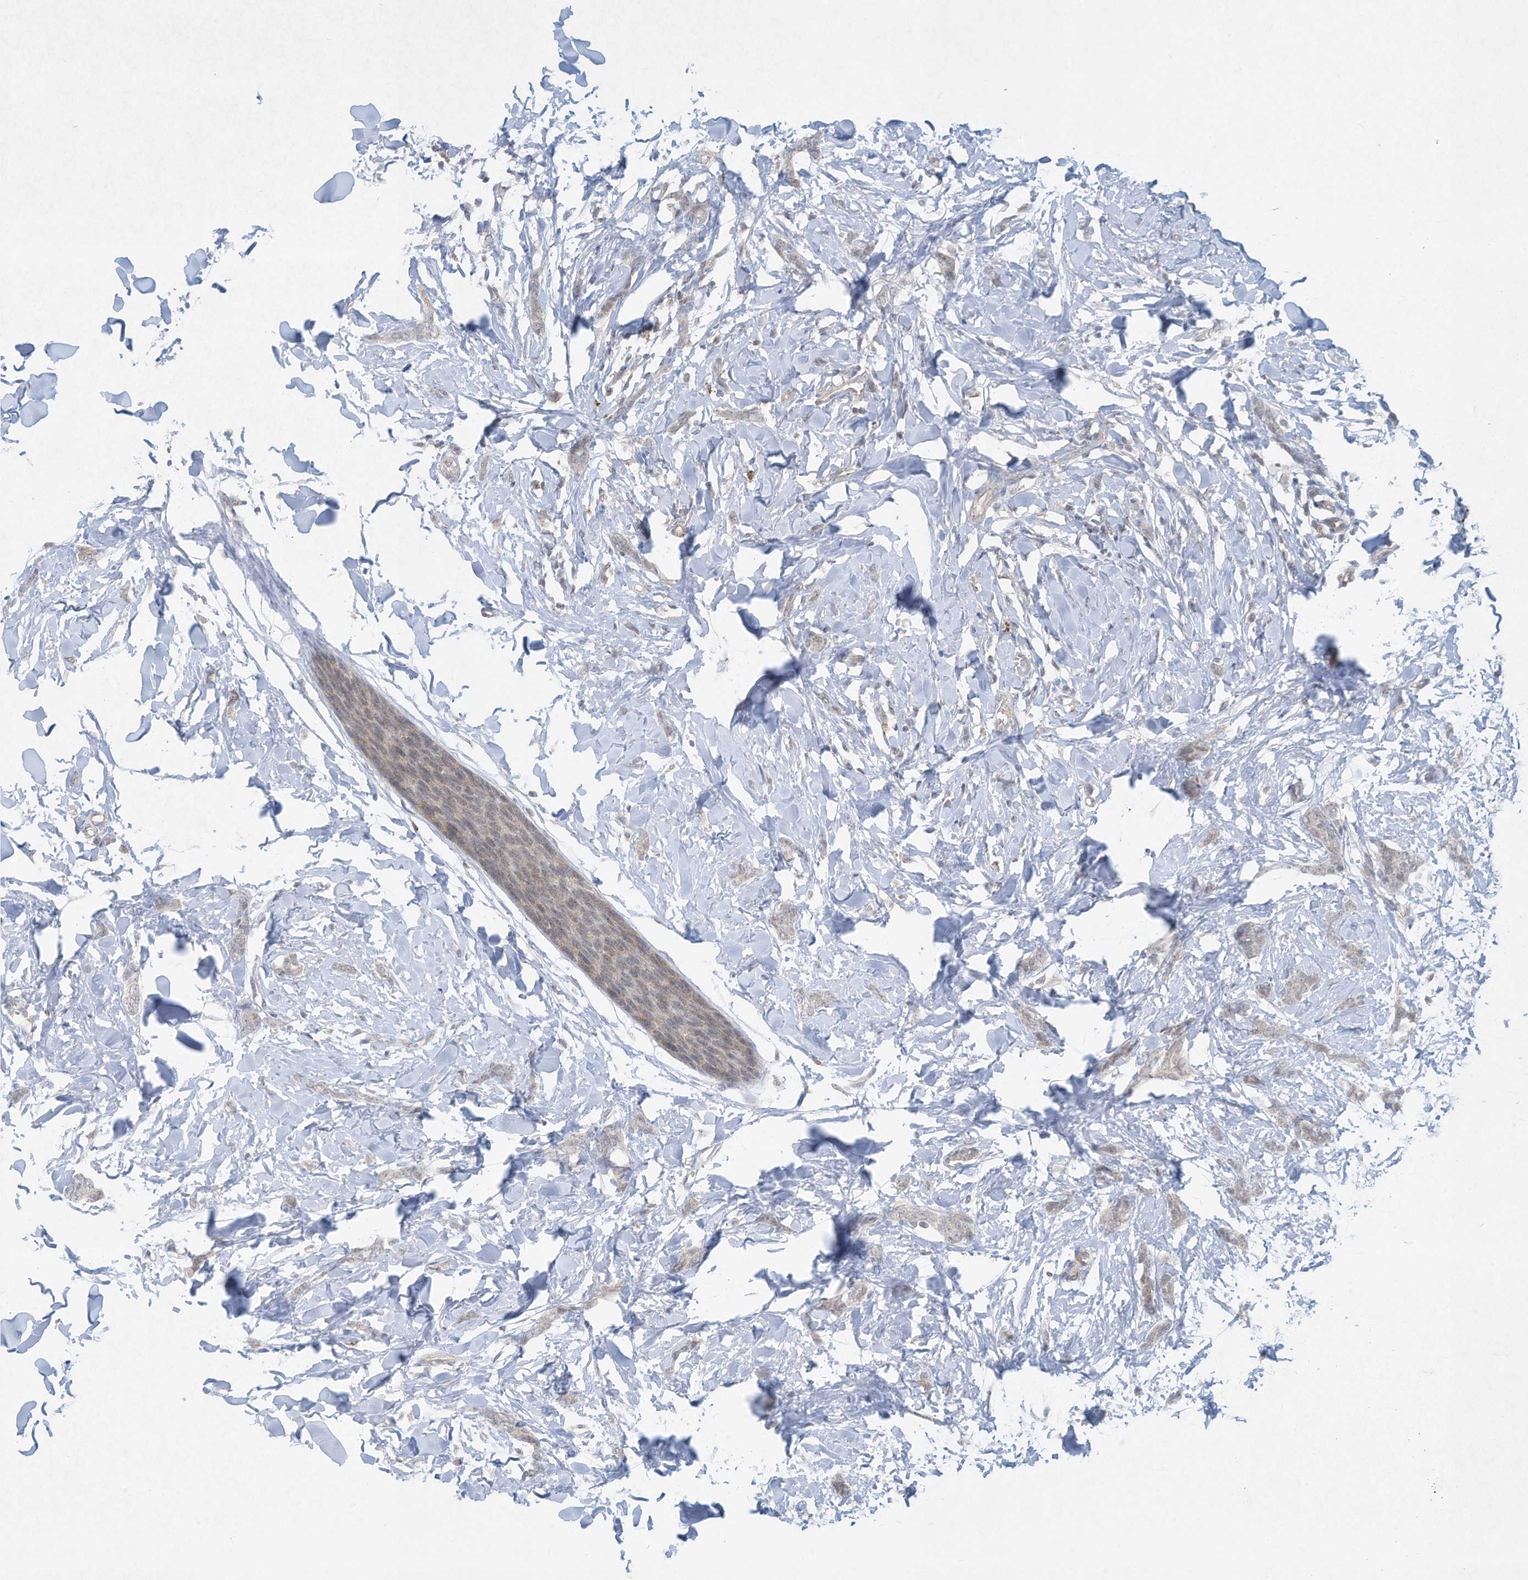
{"staining": {"intensity": "negative", "quantity": "none", "location": "none"}, "tissue": "breast cancer", "cell_type": "Tumor cells", "image_type": "cancer", "snomed": [{"axis": "morphology", "description": "Lobular carcinoma"}, {"axis": "topography", "description": "Skin"}, {"axis": "topography", "description": "Breast"}], "caption": "Immunohistochemistry image of human breast lobular carcinoma stained for a protein (brown), which exhibits no staining in tumor cells.", "gene": "CHRNA4", "patient": {"sex": "female", "age": 46}}